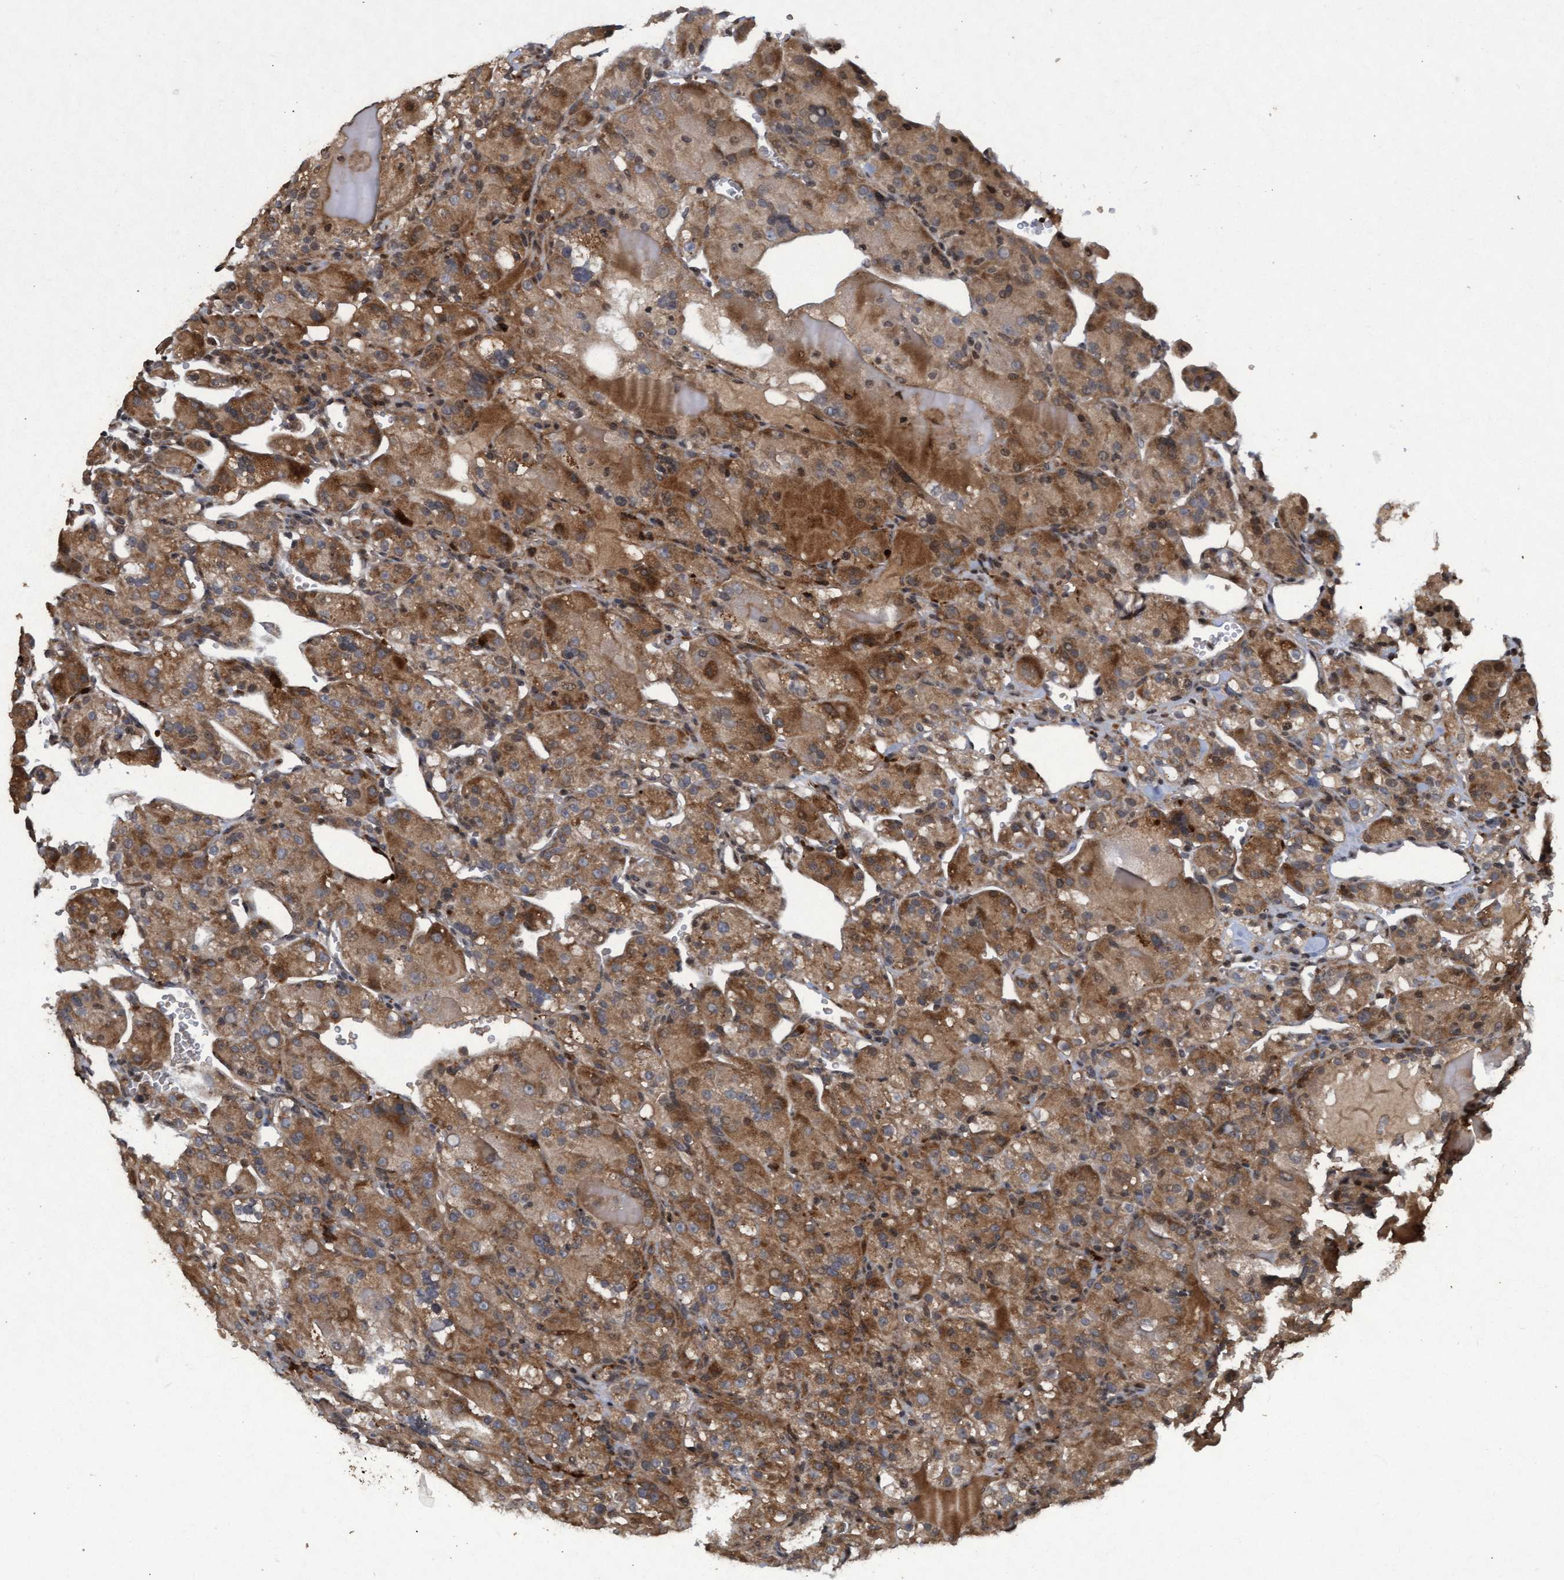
{"staining": {"intensity": "moderate", "quantity": ">75%", "location": "cytoplasmic/membranous"}, "tissue": "renal cancer", "cell_type": "Tumor cells", "image_type": "cancer", "snomed": [{"axis": "morphology", "description": "Normal tissue, NOS"}, {"axis": "morphology", "description": "Adenocarcinoma, NOS"}, {"axis": "topography", "description": "Kidney"}], "caption": "Immunohistochemistry of human renal cancer (adenocarcinoma) reveals medium levels of moderate cytoplasmic/membranous staining in approximately >75% of tumor cells.", "gene": "KCNC2", "patient": {"sex": "male", "age": 61}}